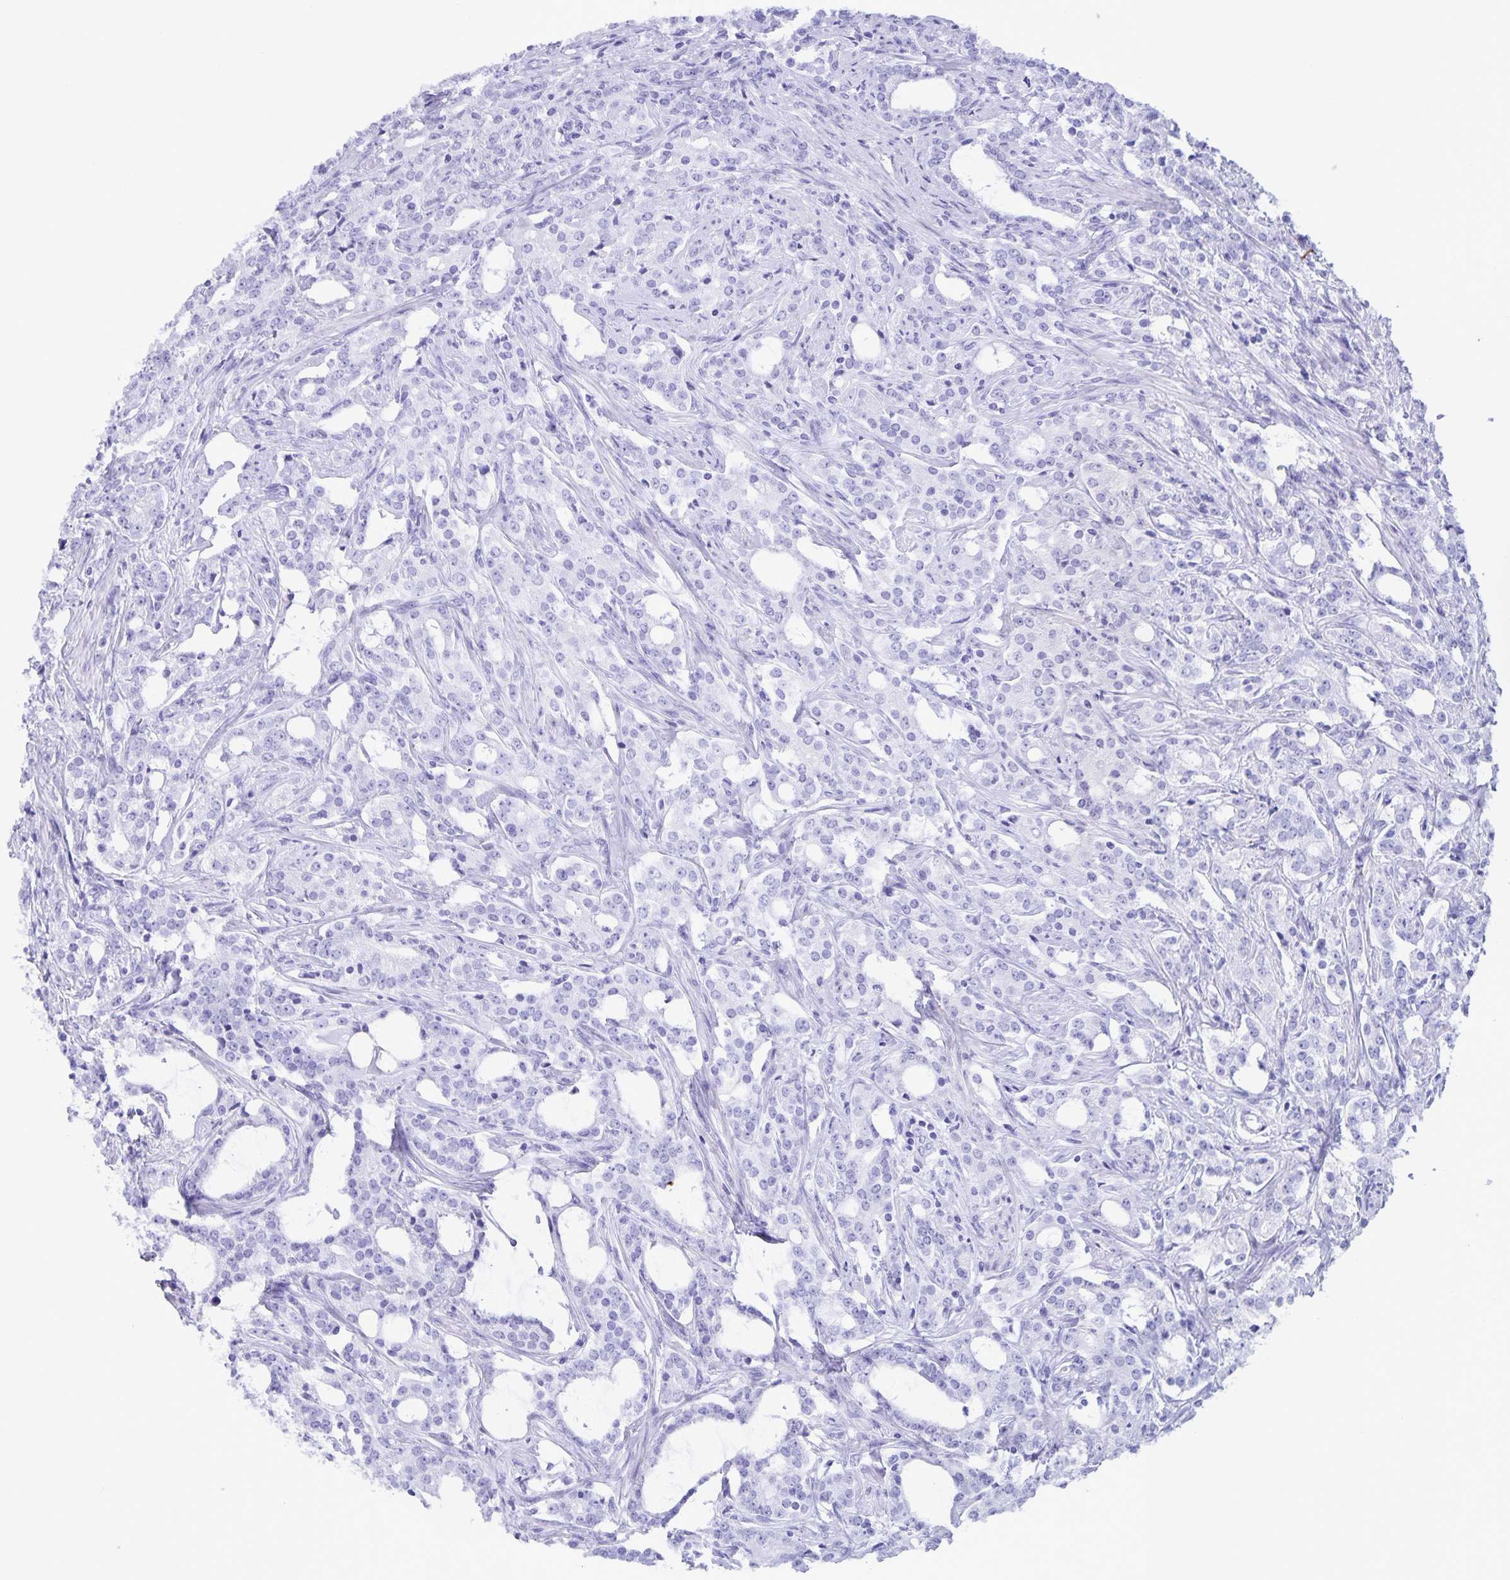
{"staining": {"intensity": "negative", "quantity": "none", "location": "none"}, "tissue": "prostate cancer", "cell_type": "Tumor cells", "image_type": "cancer", "snomed": [{"axis": "morphology", "description": "Adenocarcinoma, Medium grade"}, {"axis": "topography", "description": "Prostate"}], "caption": "Tumor cells are negative for protein expression in human prostate adenocarcinoma (medium-grade).", "gene": "AQP4", "patient": {"sex": "male", "age": 57}}